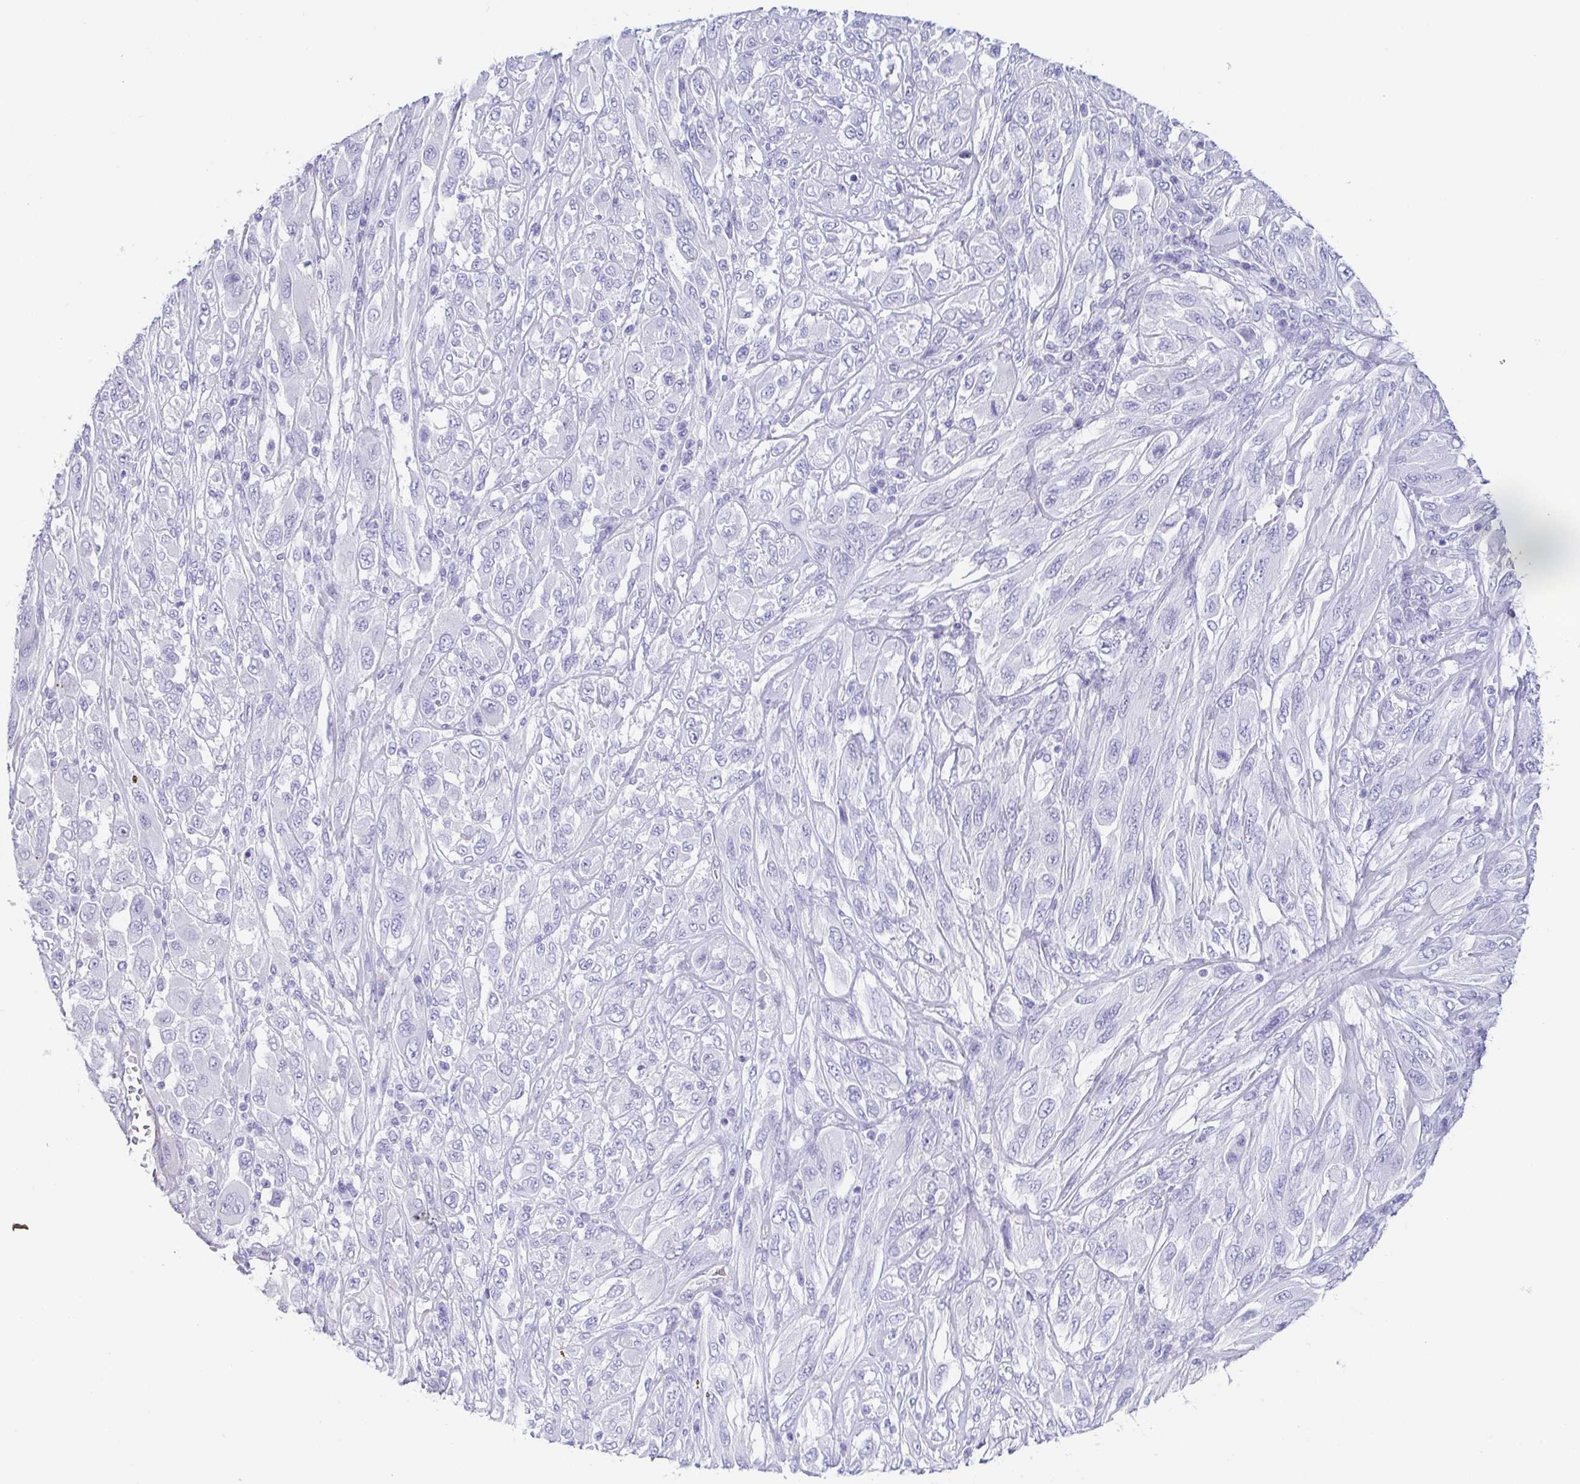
{"staining": {"intensity": "negative", "quantity": "none", "location": "none"}, "tissue": "melanoma", "cell_type": "Tumor cells", "image_type": "cancer", "snomed": [{"axis": "morphology", "description": "Malignant melanoma, NOS"}, {"axis": "topography", "description": "Skin"}], "caption": "An immunohistochemistry (IHC) micrograph of melanoma is shown. There is no staining in tumor cells of melanoma.", "gene": "PRR4", "patient": {"sex": "female", "age": 91}}